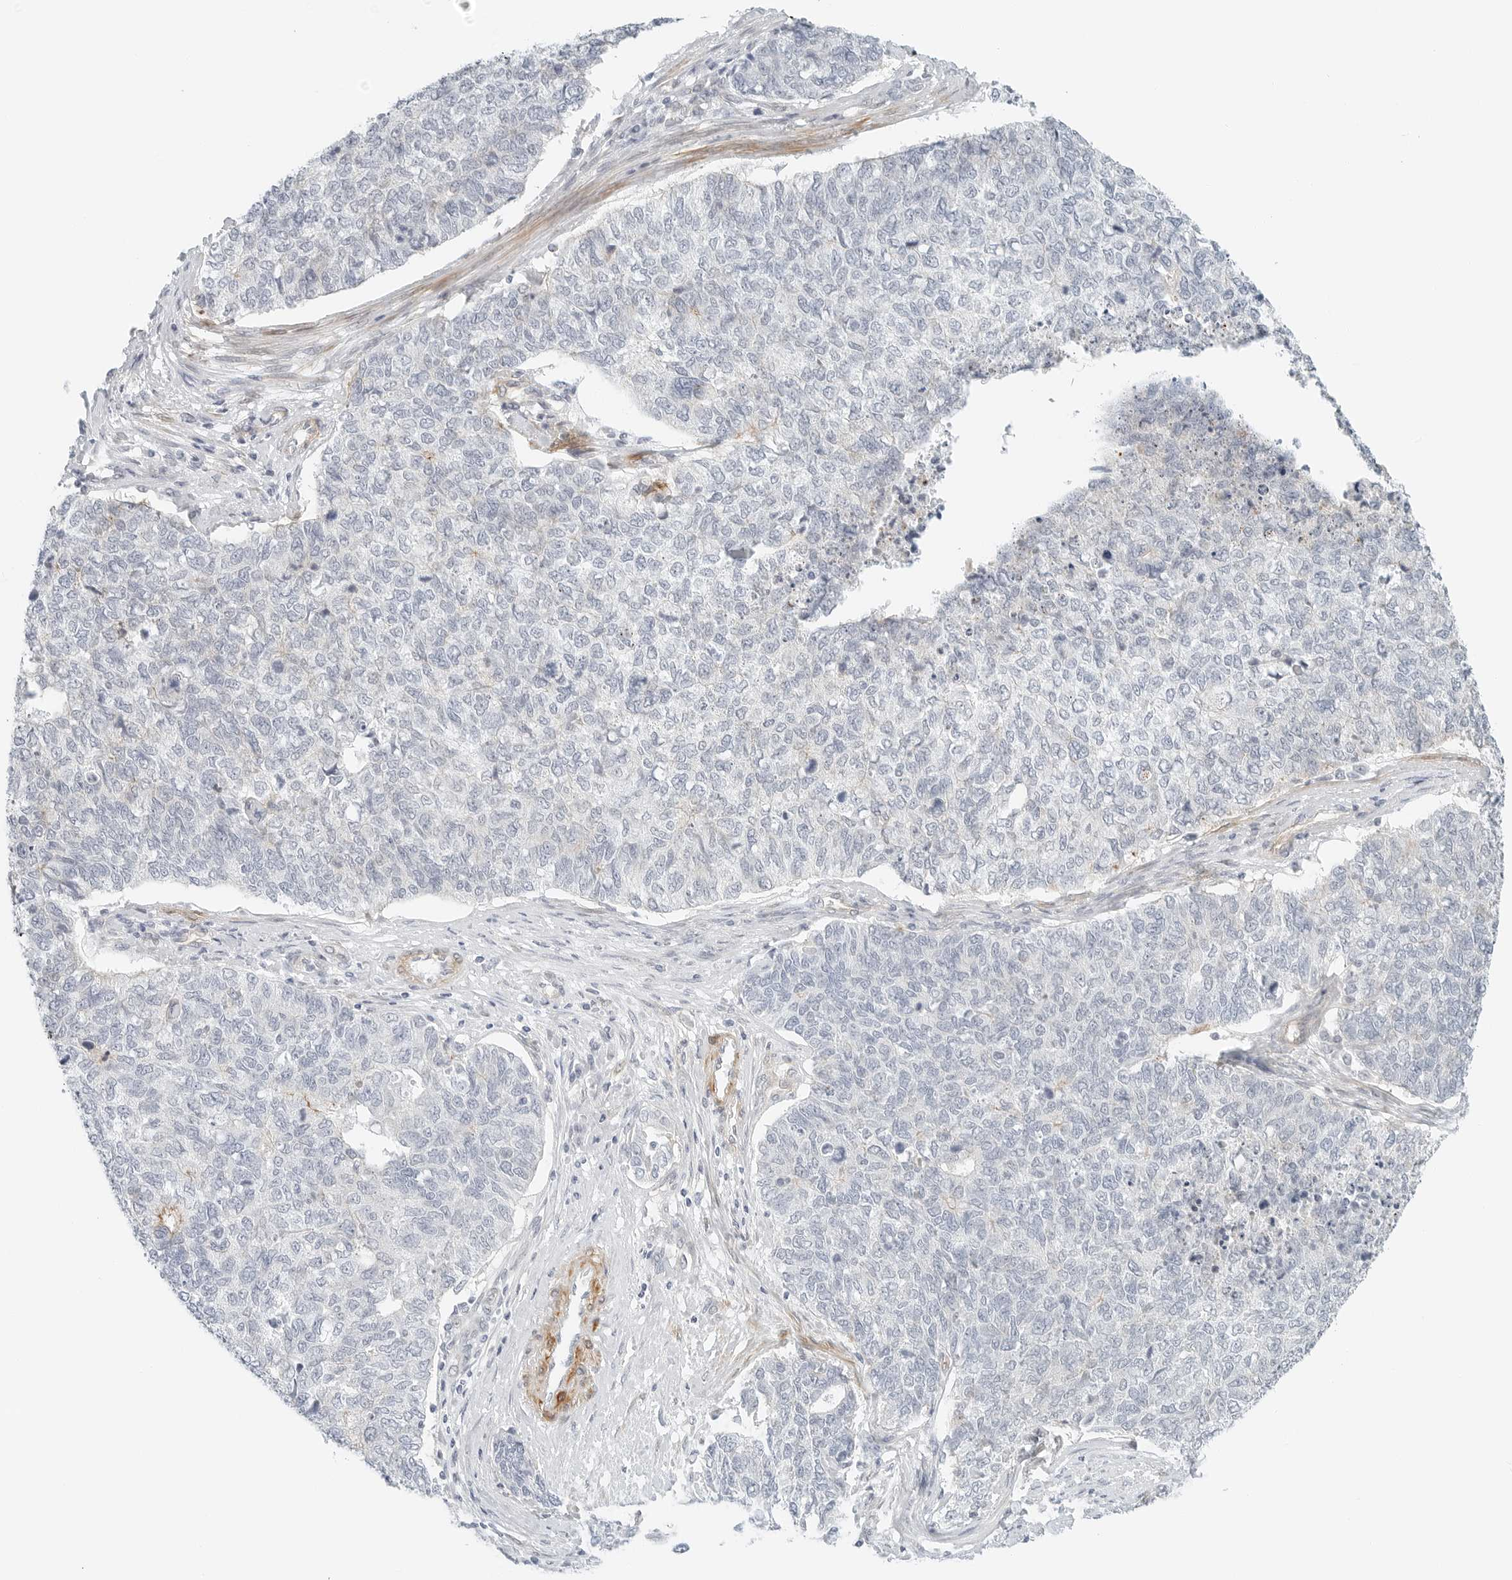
{"staining": {"intensity": "negative", "quantity": "none", "location": "none"}, "tissue": "cervical cancer", "cell_type": "Tumor cells", "image_type": "cancer", "snomed": [{"axis": "morphology", "description": "Squamous cell carcinoma, NOS"}, {"axis": "topography", "description": "Cervix"}], "caption": "Immunohistochemistry photomicrograph of neoplastic tissue: human cervical squamous cell carcinoma stained with DAB (3,3'-diaminobenzidine) reveals no significant protein staining in tumor cells.", "gene": "IQCC", "patient": {"sex": "female", "age": 63}}